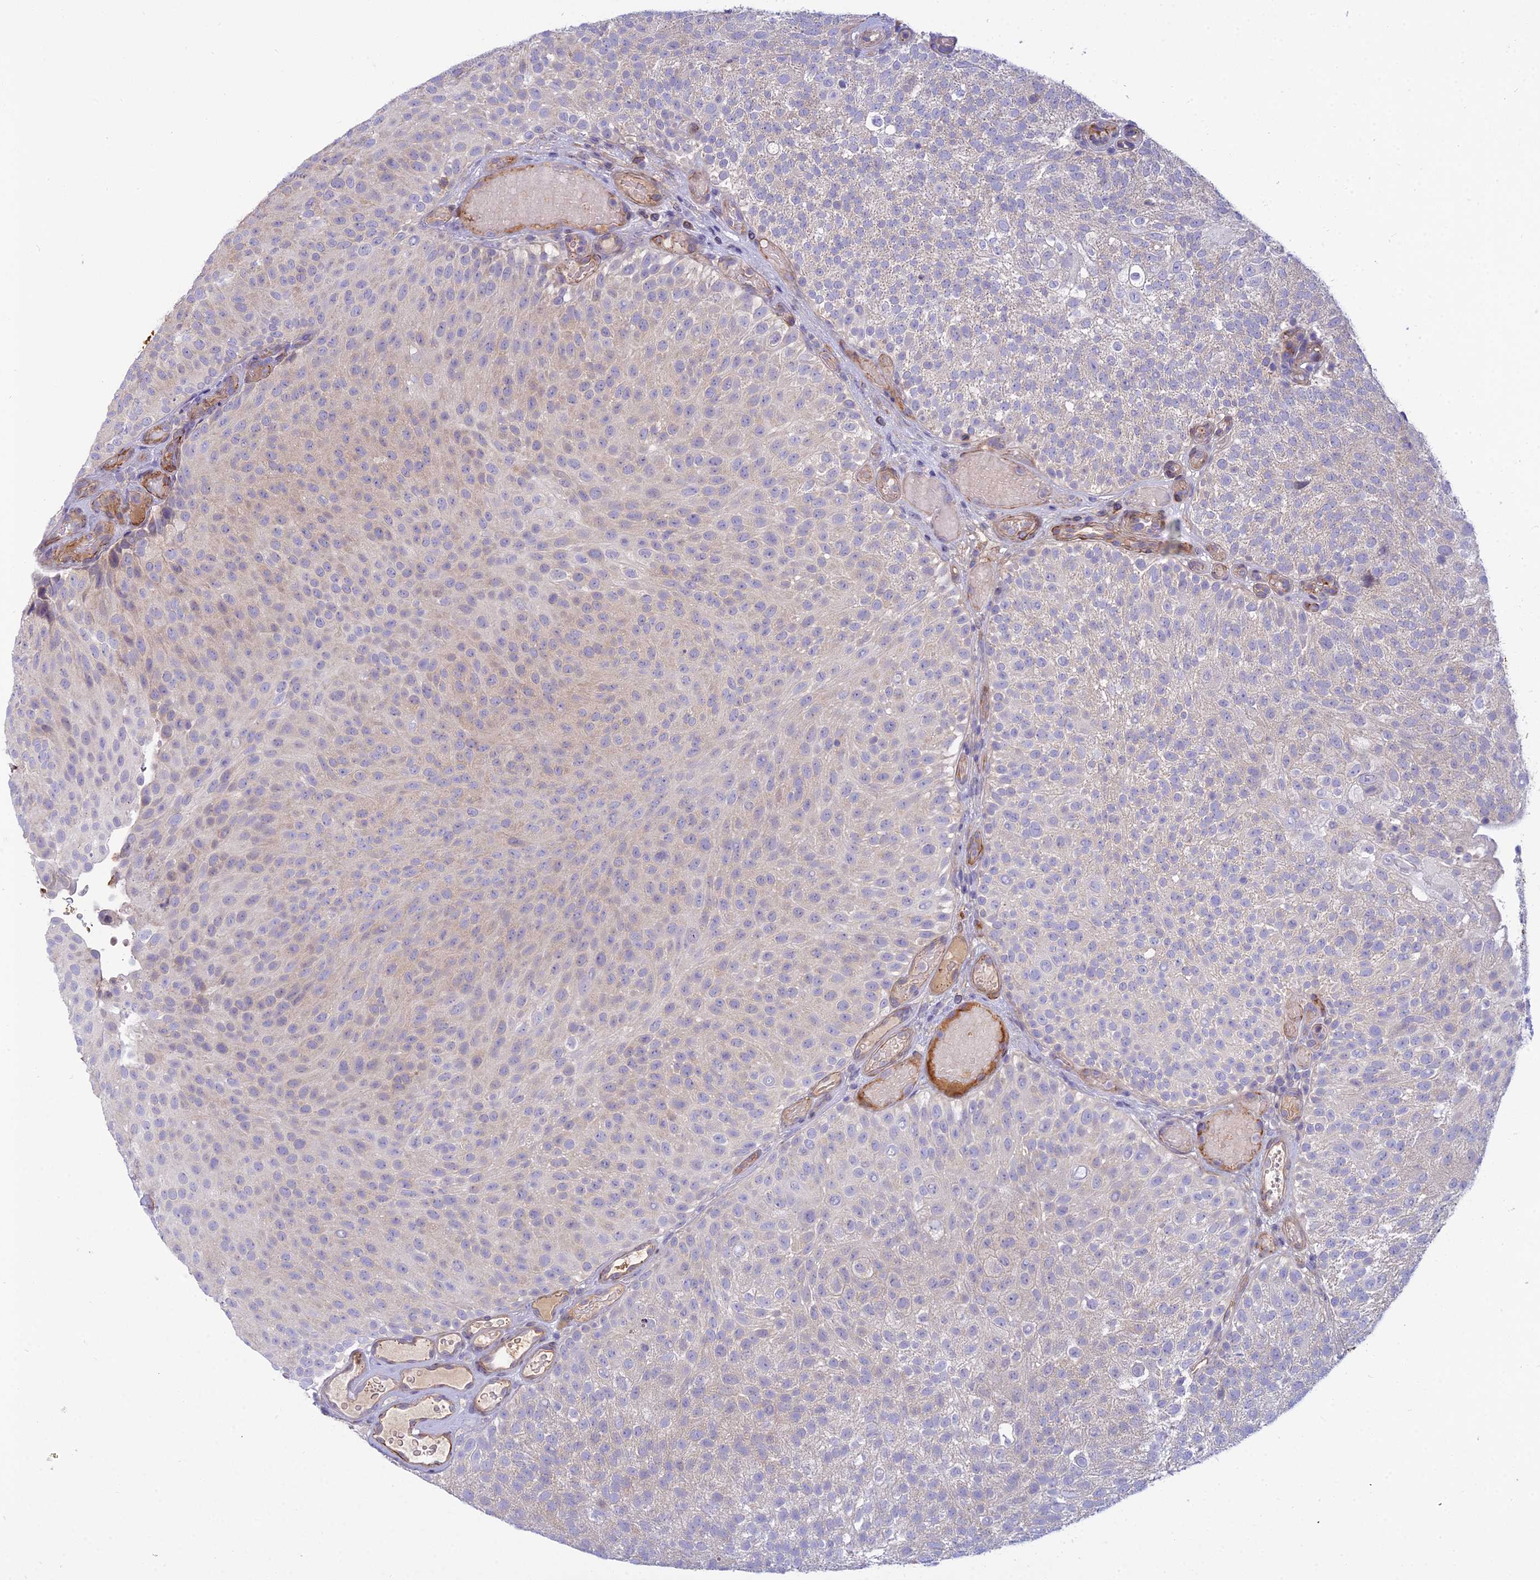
{"staining": {"intensity": "negative", "quantity": "none", "location": "none"}, "tissue": "urothelial cancer", "cell_type": "Tumor cells", "image_type": "cancer", "snomed": [{"axis": "morphology", "description": "Urothelial carcinoma, Low grade"}, {"axis": "topography", "description": "Urinary bladder"}], "caption": "A photomicrograph of human urothelial carcinoma (low-grade) is negative for staining in tumor cells. (Brightfield microscopy of DAB immunohistochemistry at high magnification).", "gene": "DUS2", "patient": {"sex": "male", "age": 78}}